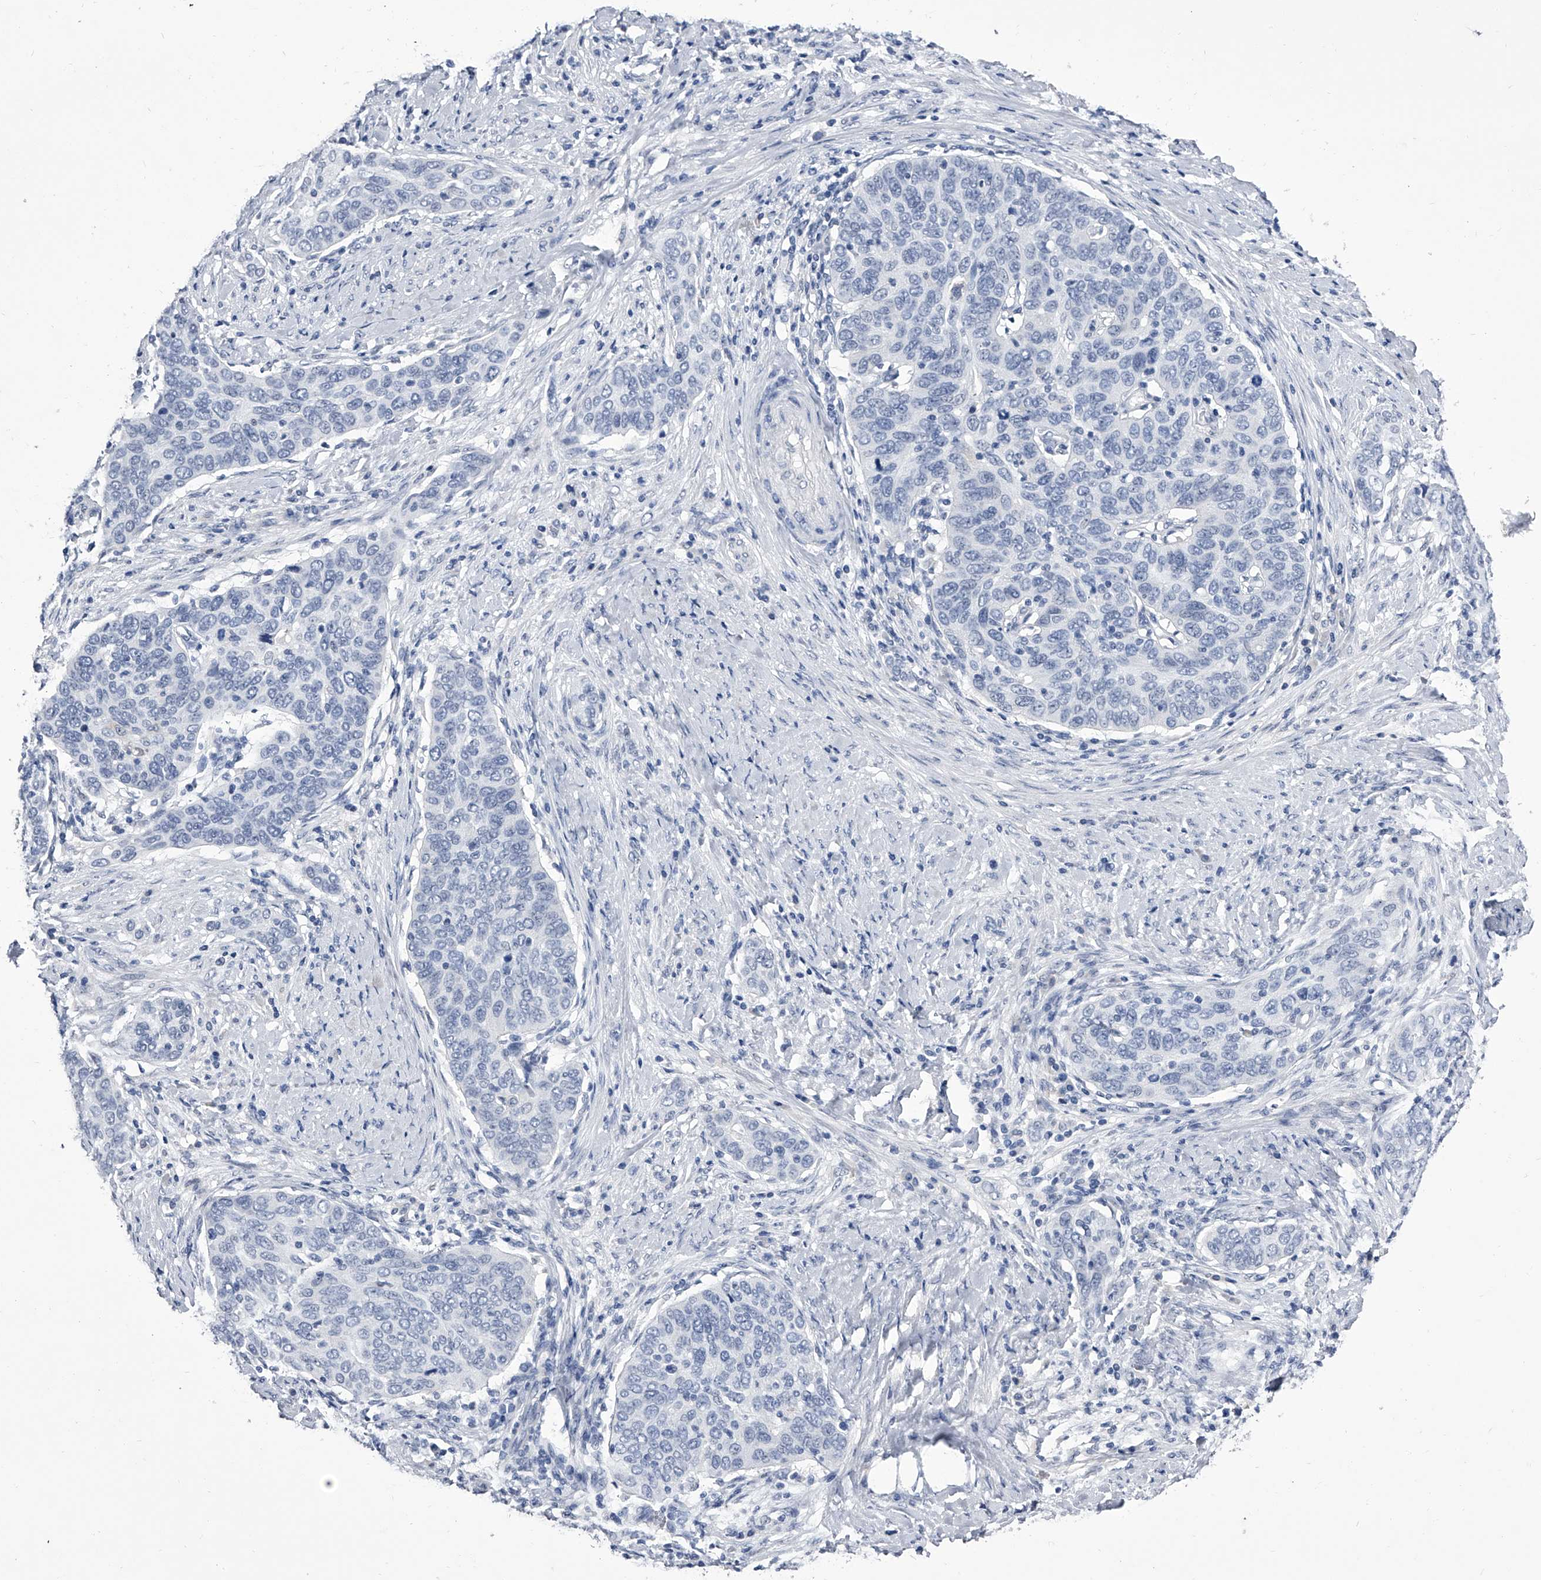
{"staining": {"intensity": "negative", "quantity": "none", "location": "none"}, "tissue": "cervical cancer", "cell_type": "Tumor cells", "image_type": "cancer", "snomed": [{"axis": "morphology", "description": "Squamous cell carcinoma, NOS"}, {"axis": "topography", "description": "Cervix"}], "caption": "Cervical cancer (squamous cell carcinoma) stained for a protein using immunohistochemistry displays no staining tumor cells.", "gene": "CRISP2", "patient": {"sex": "female", "age": 60}}